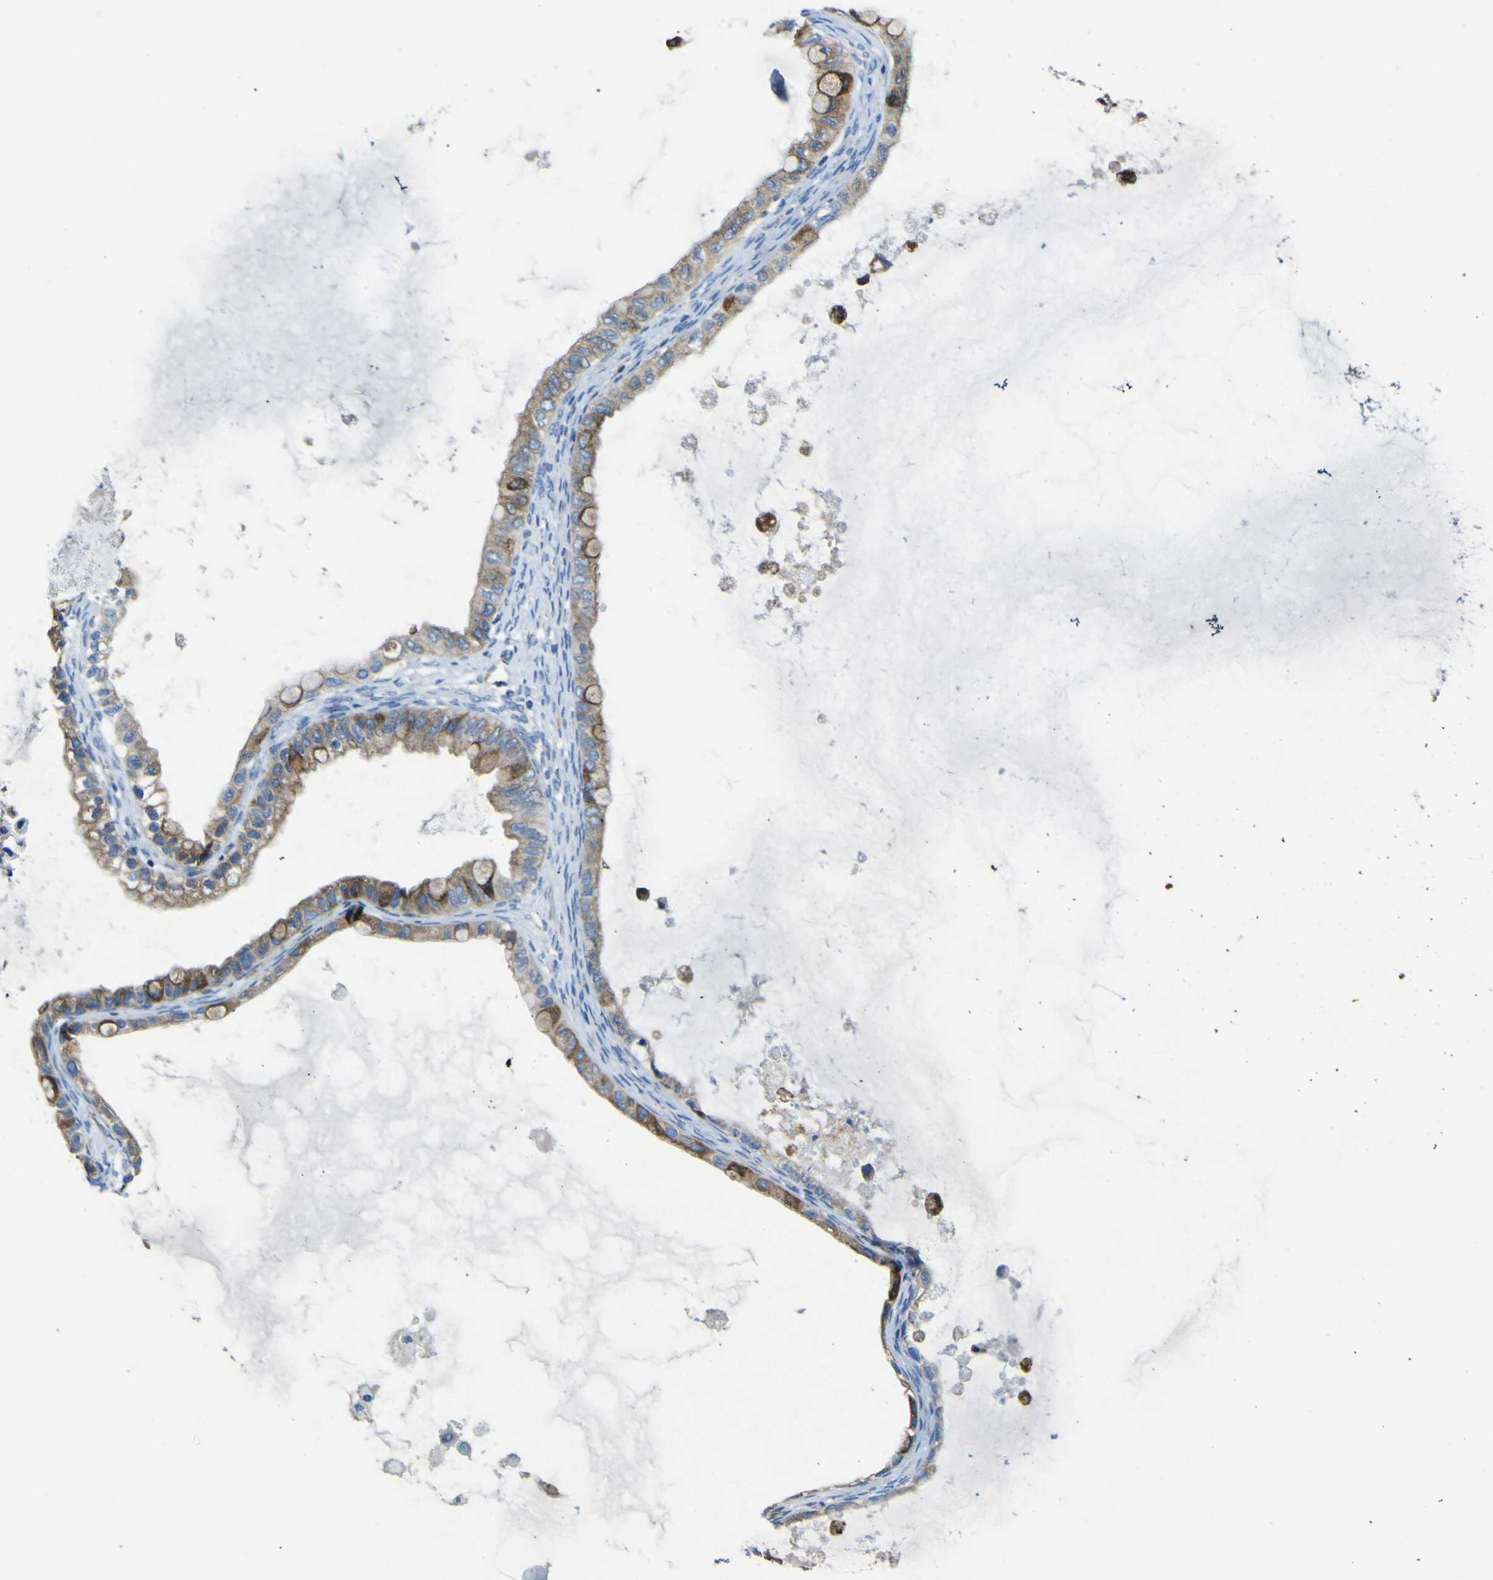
{"staining": {"intensity": "moderate", "quantity": "25%-75%", "location": "cytoplasmic/membranous"}, "tissue": "ovarian cancer", "cell_type": "Tumor cells", "image_type": "cancer", "snomed": [{"axis": "morphology", "description": "Cystadenocarcinoma, mucinous, NOS"}, {"axis": "topography", "description": "Ovary"}], "caption": "Protein positivity by IHC demonstrates moderate cytoplasmic/membranous staining in about 25%-75% of tumor cells in ovarian cancer.", "gene": "ALDH18A1", "patient": {"sex": "female", "age": 80}}